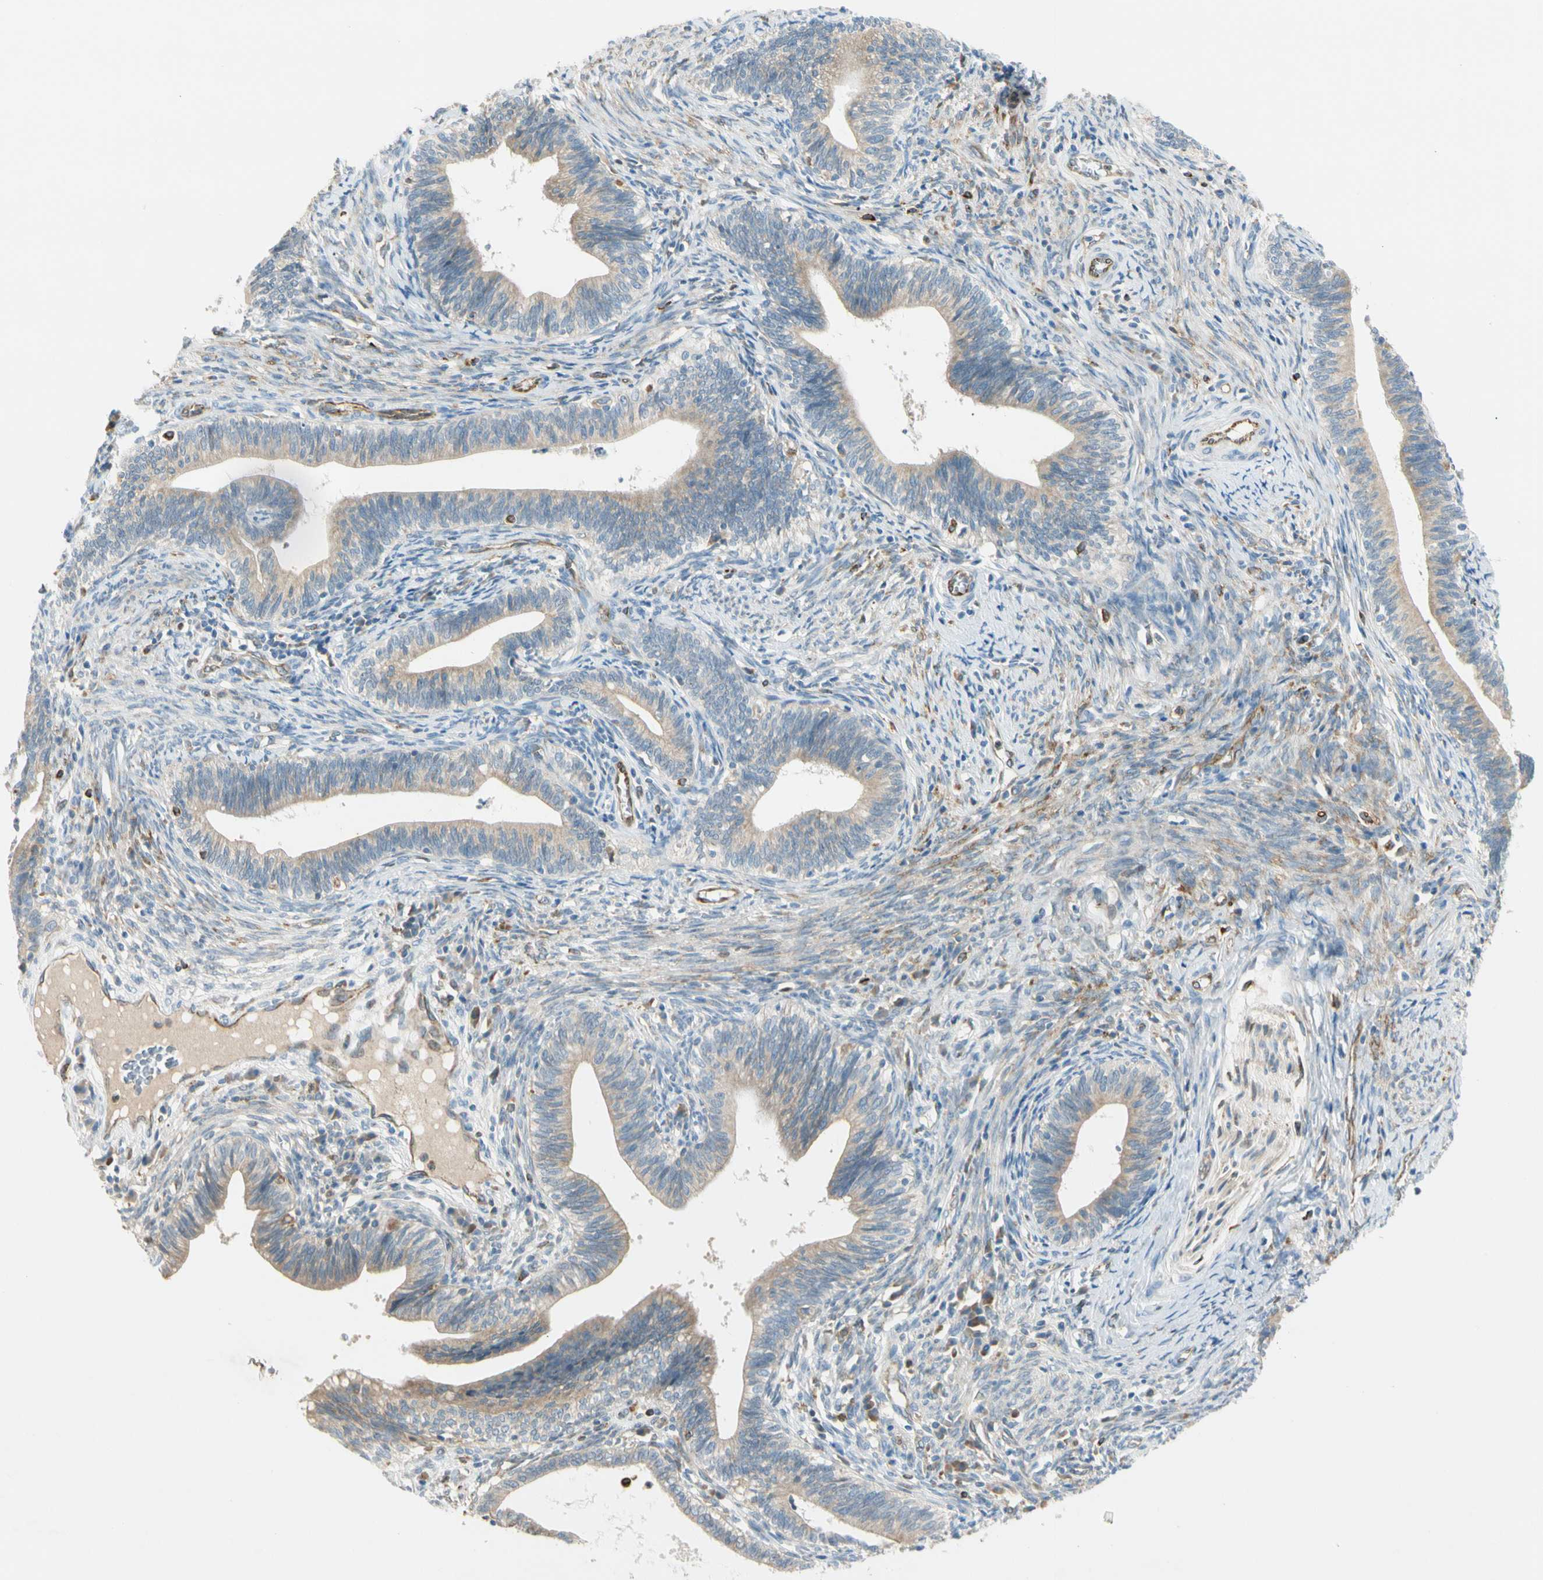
{"staining": {"intensity": "weak", "quantity": ">75%", "location": "cytoplasmic/membranous"}, "tissue": "cervical cancer", "cell_type": "Tumor cells", "image_type": "cancer", "snomed": [{"axis": "morphology", "description": "Adenocarcinoma, NOS"}, {"axis": "topography", "description": "Cervix"}], "caption": "A micrograph of human cervical cancer (adenocarcinoma) stained for a protein displays weak cytoplasmic/membranous brown staining in tumor cells.", "gene": "LPCAT2", "patient": {"sex": "female", "age": 44}}